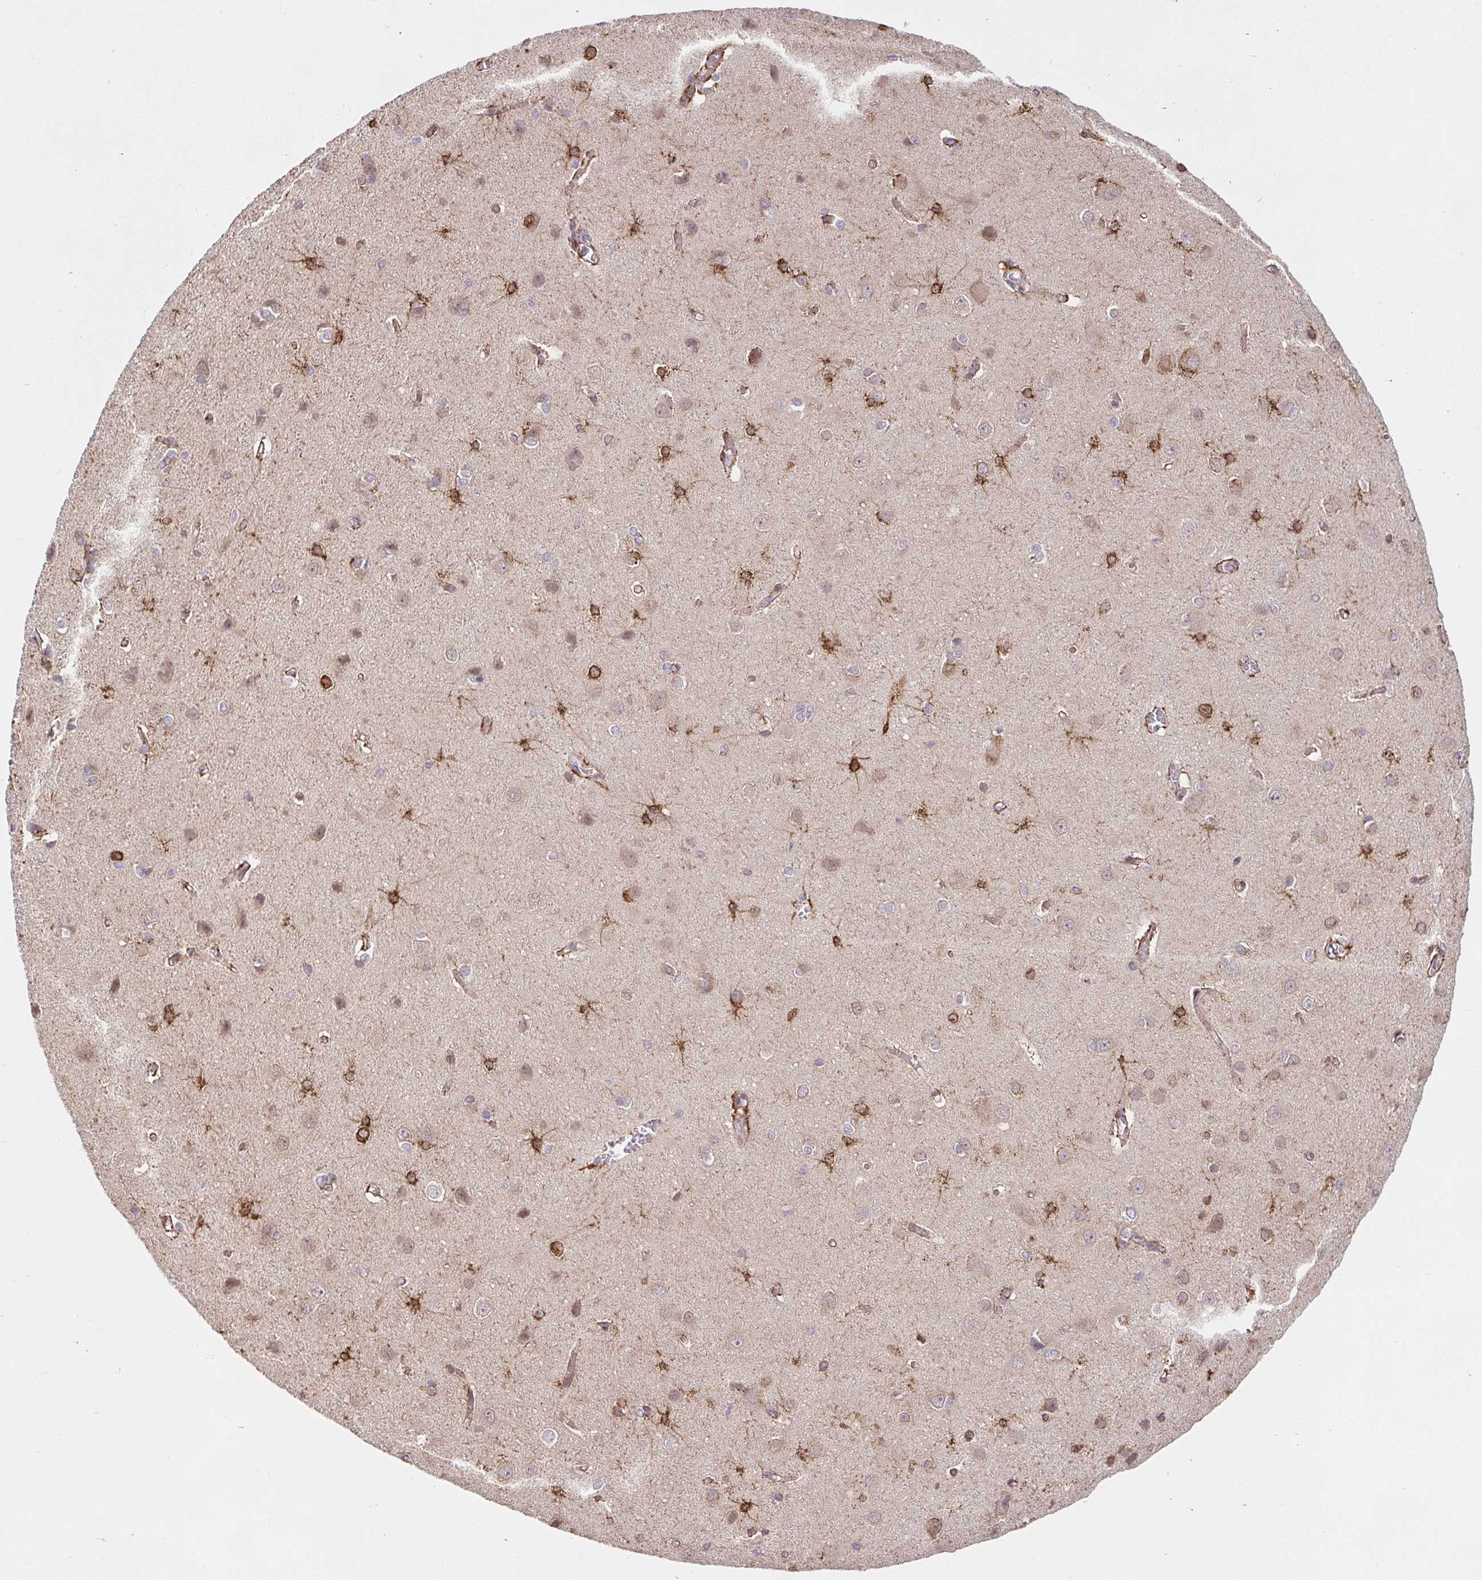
{"staining": {"intensity": "moderate", "quantity": ">75%", "location": "cytoplasmic/membranous"}, "tissue": "cerebral cortex", "cell_type": "Endothelial cells", "image_type": "normal", "snomed": [{"axis": "morphology", "description": "Normal tissue, NOS"}, {"axis": "topography", "description": "Cerebral cortex"}], "caption": "Protein expression analysis of unremarkable cerebral cortex exhibits moderate cytoplasmic/membranous staining in about >75% of endothelial cells. (DAB (3,3'-diaminobenzidine) IHC with brightfield microscopy, high magnification).", "gene": "LYPD5", "patient": {"sex": "male", "age": 37}}